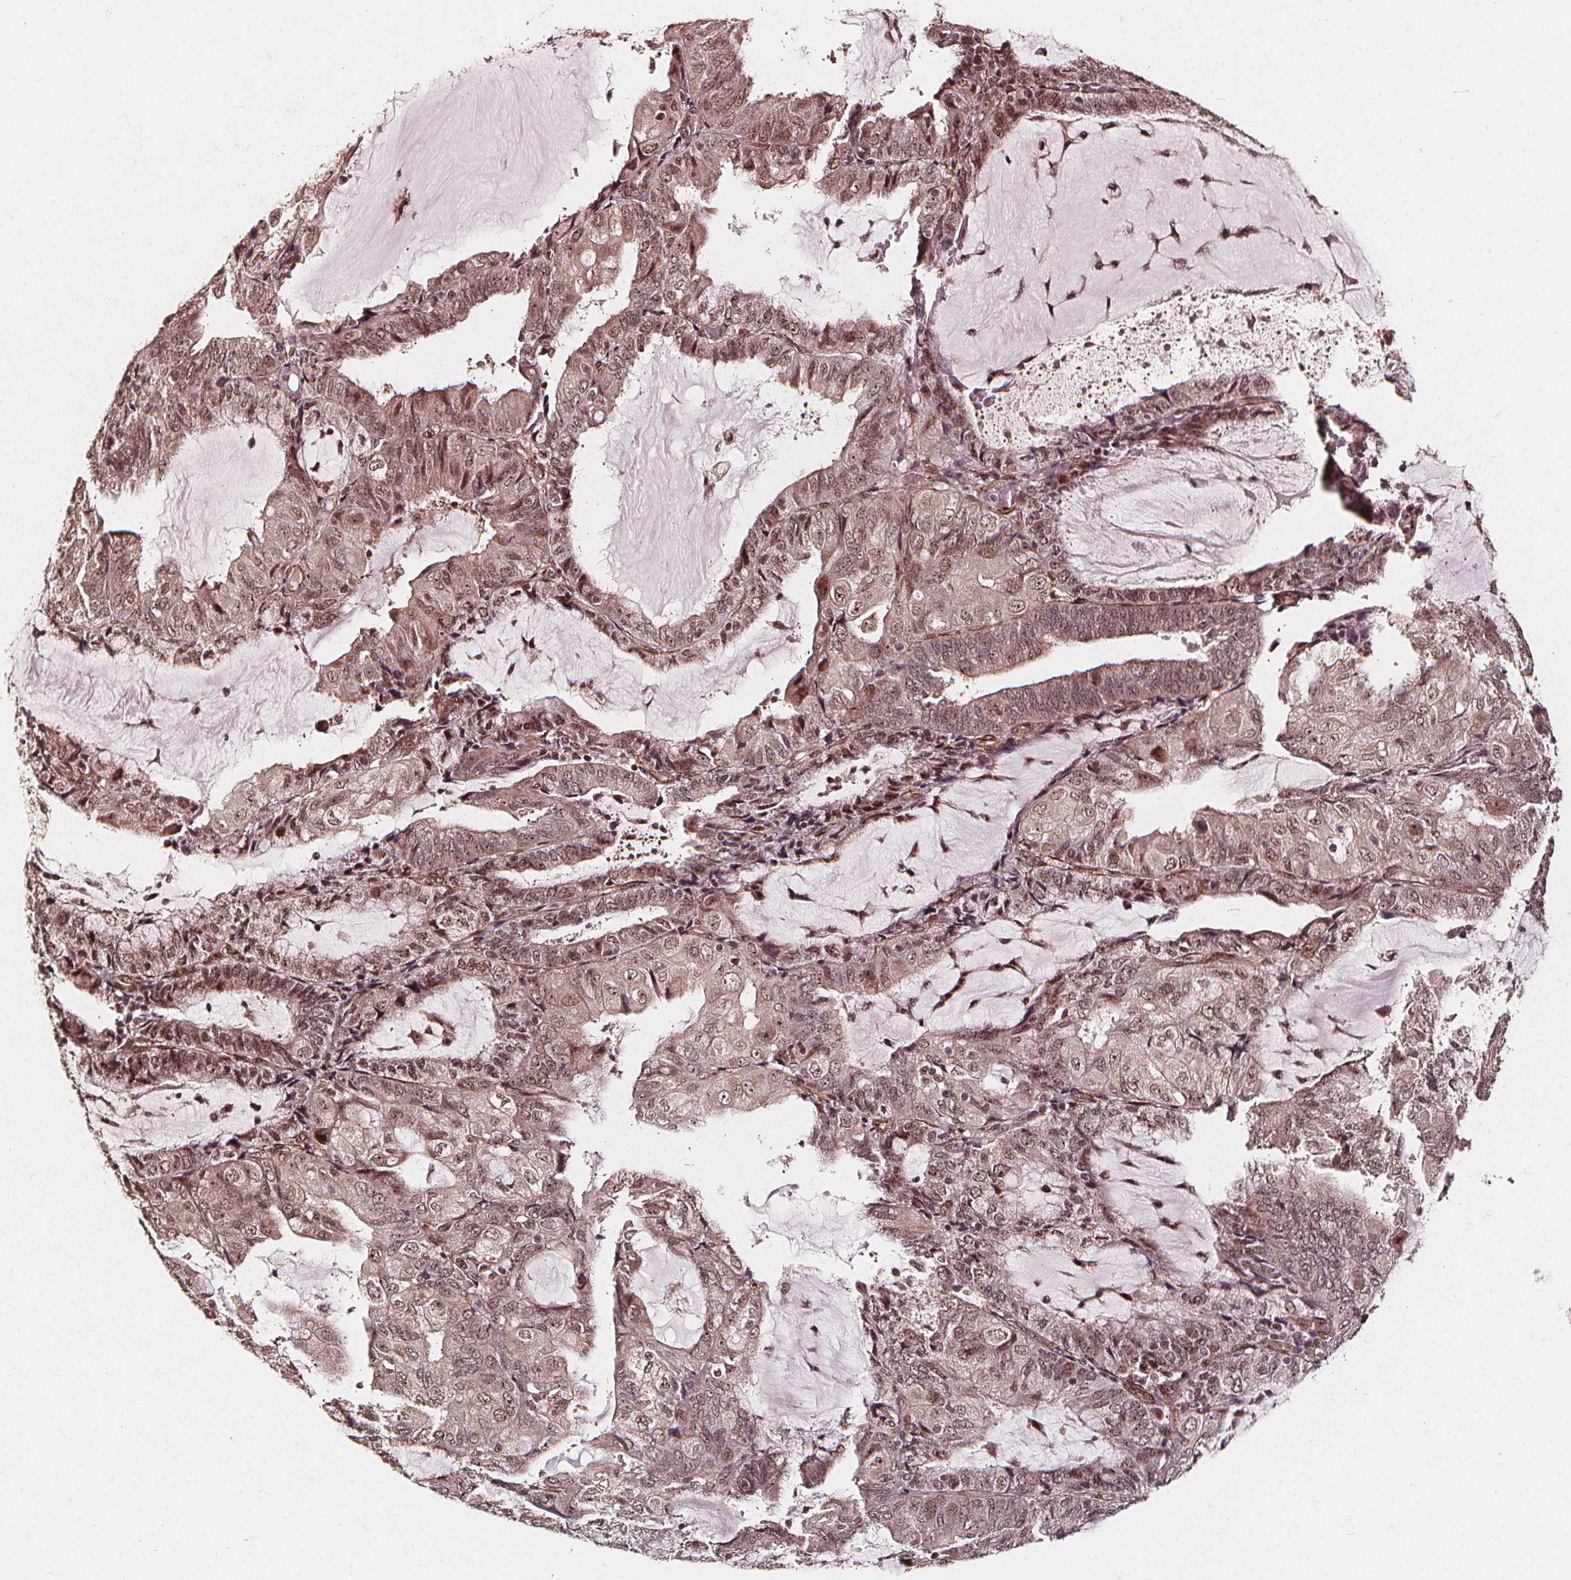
{"staining": {"intensity": "moderate", "quantity": ">75%", "location": "nuclear"}, "tissue": "endometrial cancer", "cell_type": "Tumor cells", "image_type": "cancer", "snomed": [{"axis": "morphology", "description": "Adenocarcinoma, NOS"}, {"axis": "topography", "description": "Endometrium"}], "caption": "Human endometrial cancer stained with a protein marker displays moderate staining in tumor cells.", "gene": "EXOSC9", "patient": {"sex": "female", "age": 81}}